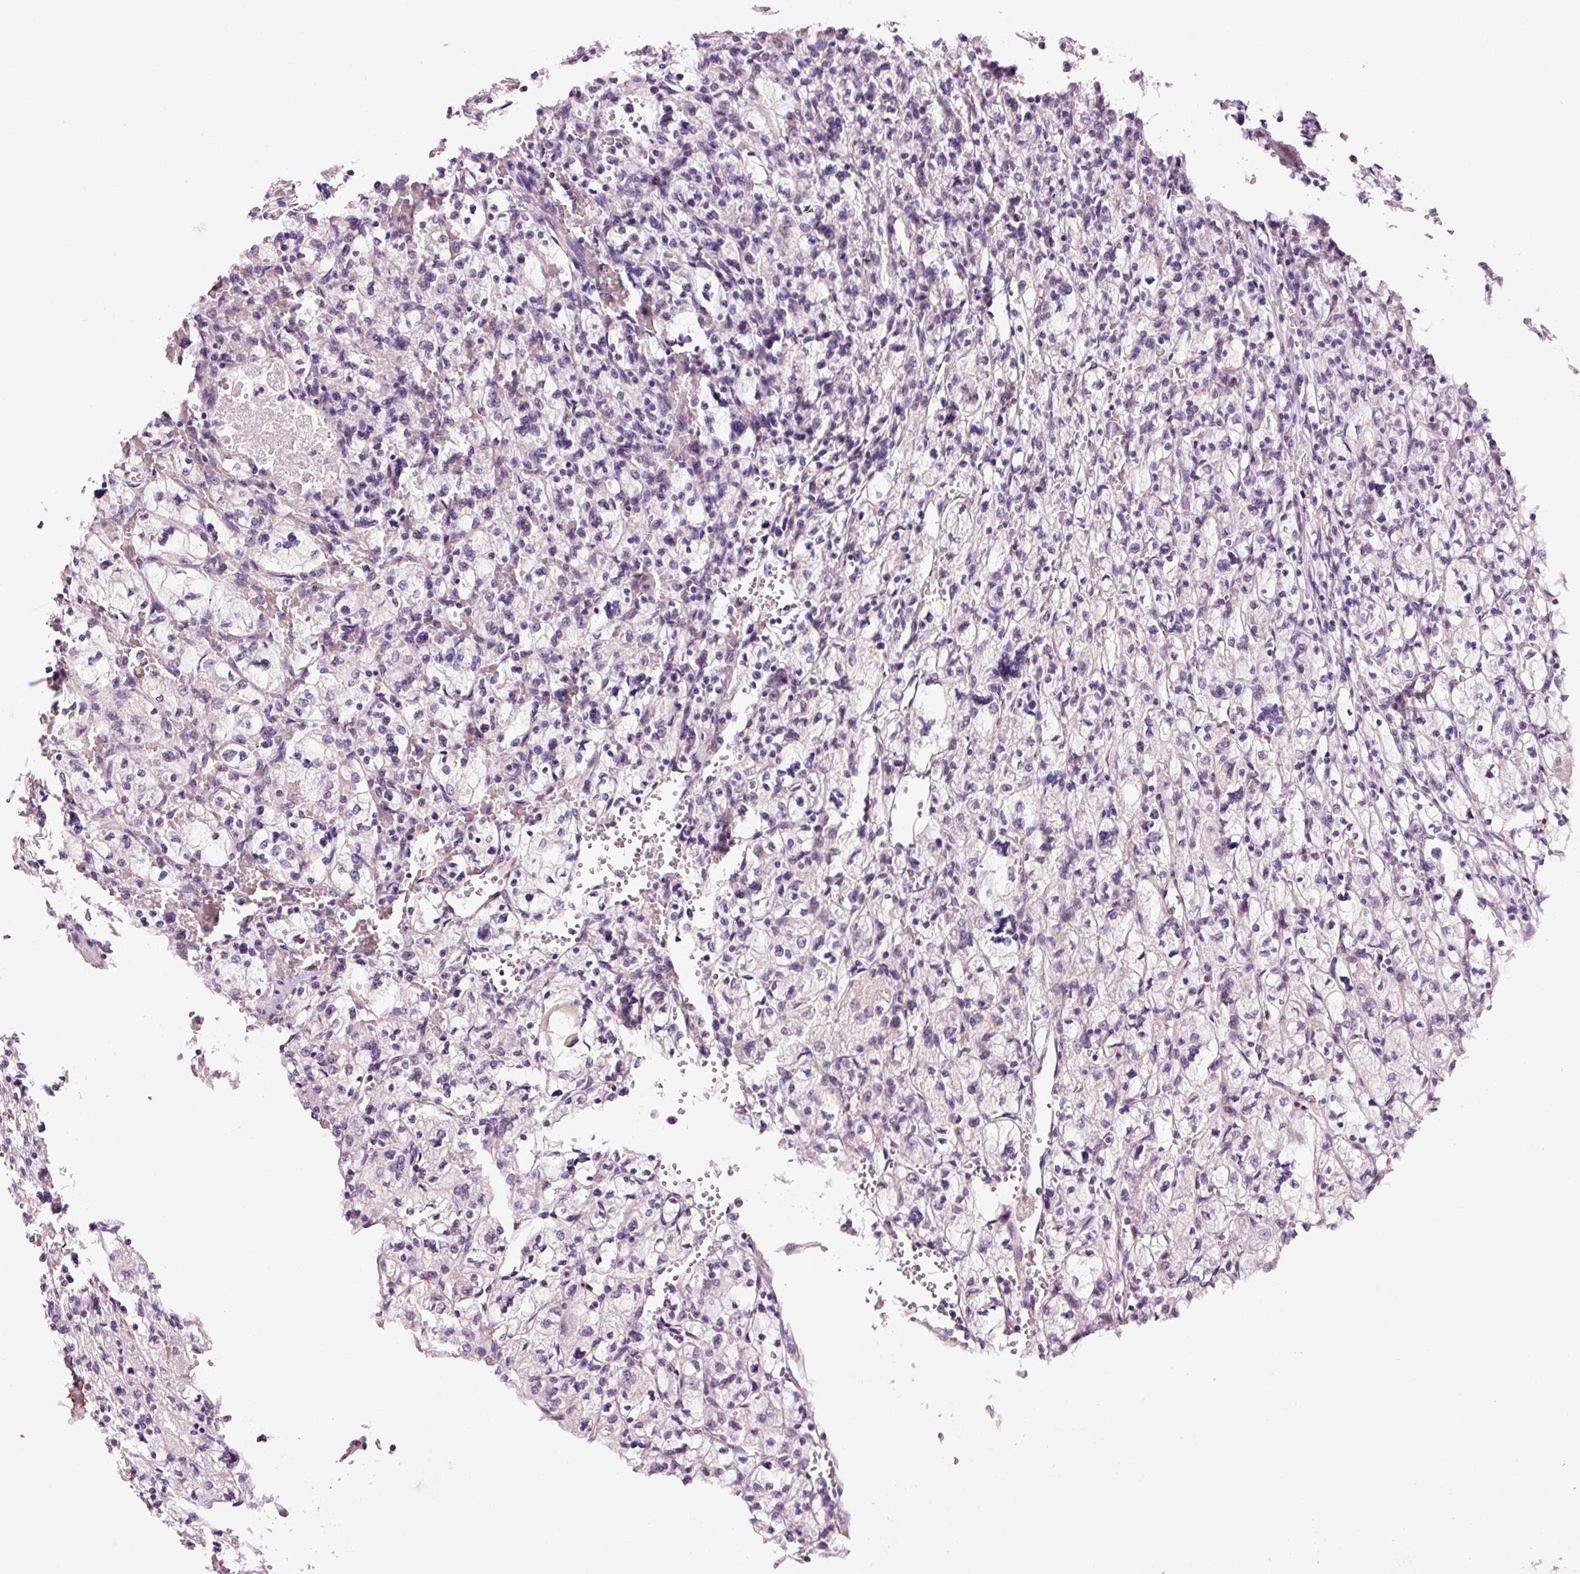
{"staining": {"intensity": "negative", "quantity": "none", "location": "none"}, "tissue": "renal cancer", "cell_type": "Tumor cells", "image_type": "cancer", "snomed": [{"axis": "morphology", "description": "Adenocarcinoma, NOS"}, {"axis": "topography", "description": "Kidney"}], "caption": "Immunohistochemical staining of renal cancer (adenocarcinoma) shows no significant positivity in tumor cells.", "gene": "ANKRD20A1", "patient": {"sex": "female", "age": 83}}